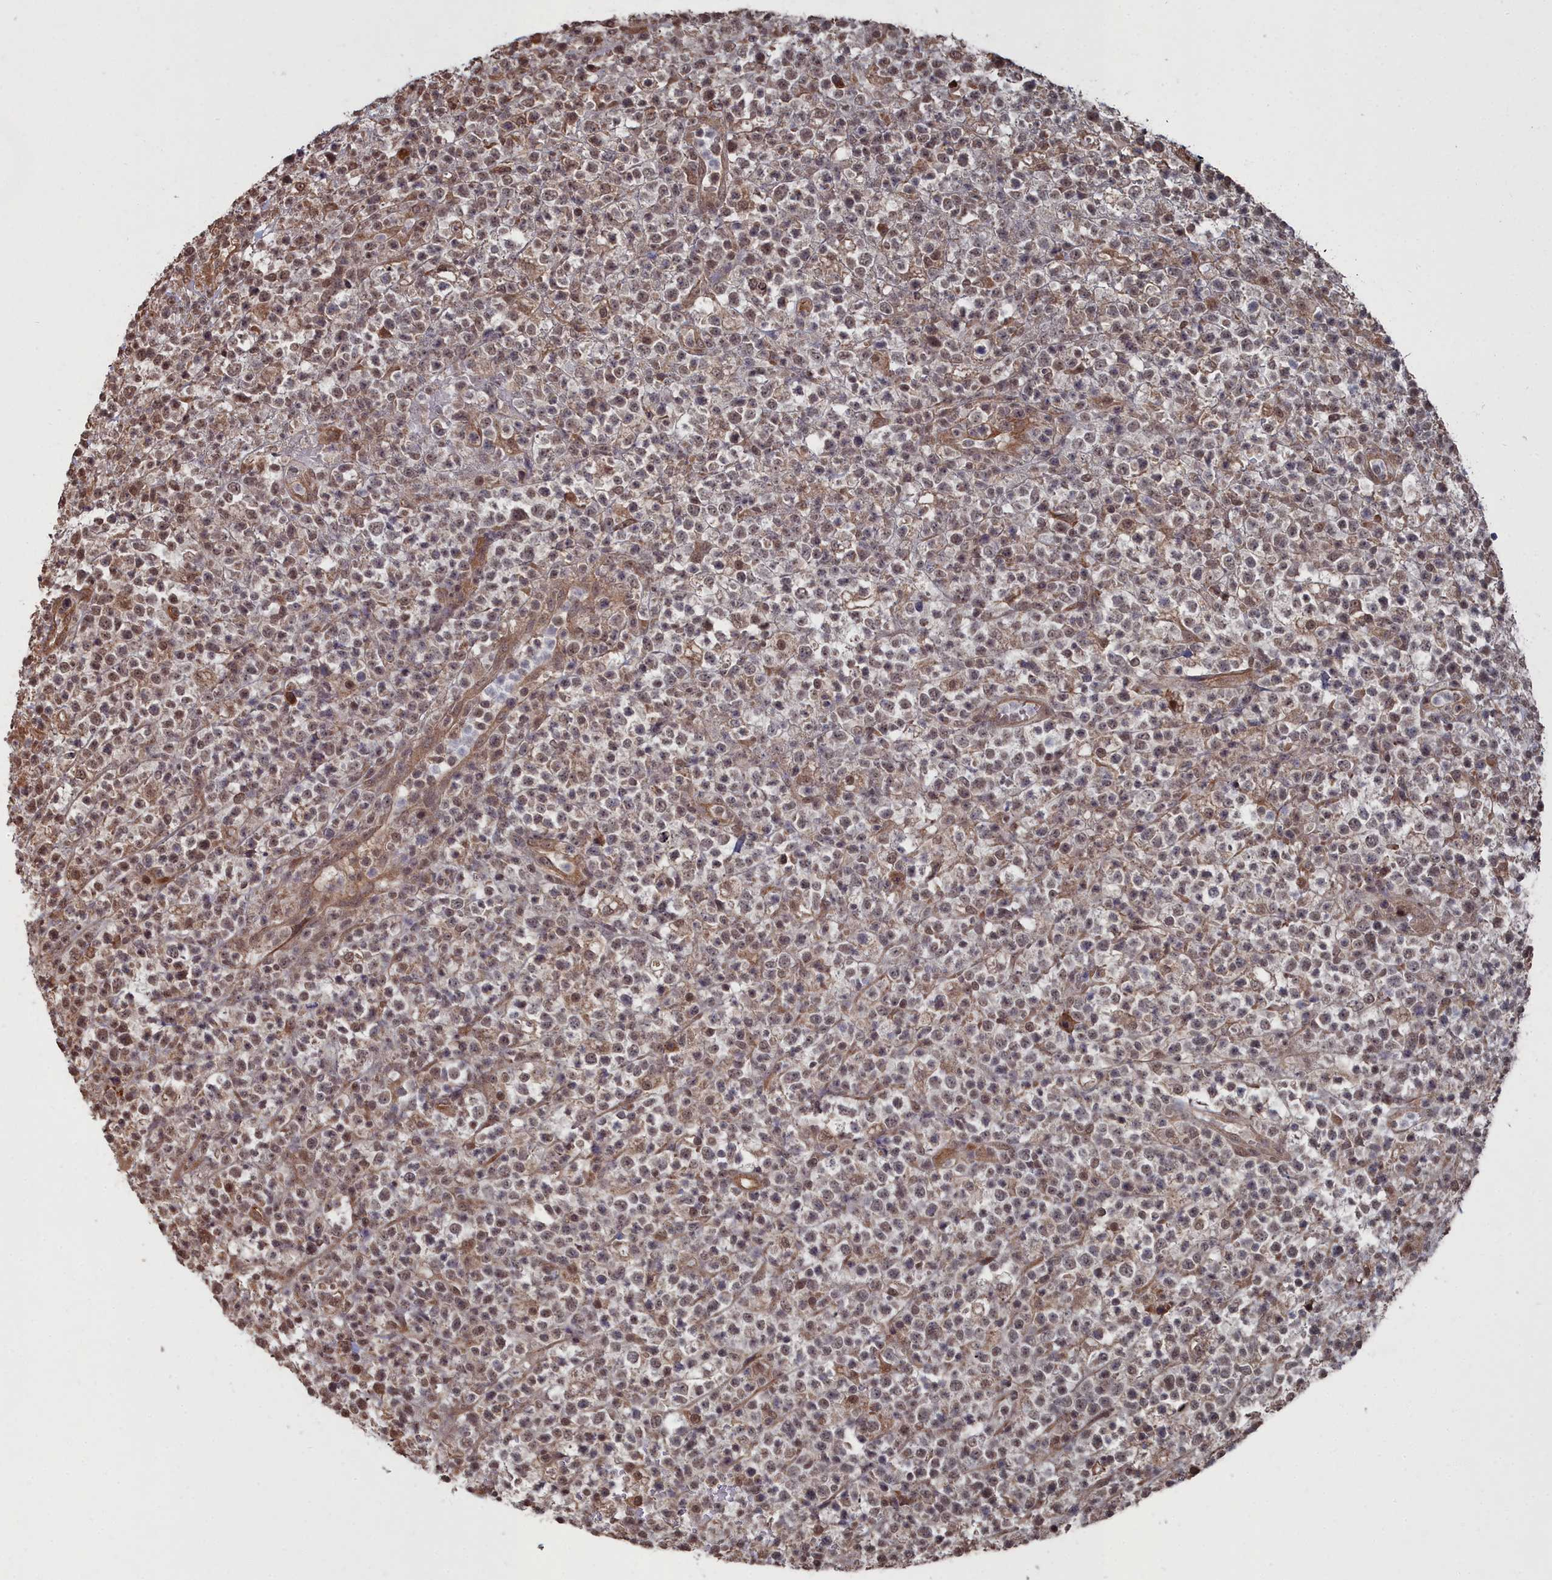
{"staining": {"intensity": "weak", "quantity": "25%-75%", "location": "nuclear"}, "tissue": "lymphoma", "cell_type": "Tumor cells", "image_type": "cancer", "snomed": [{"axis": "morphology", "description": "Malignant lymphoma, non-Hodgkin's type, High grade"}, {"axis": "topography", "description": "Colon"}], "caption": "High-magnification brightfield microscopy of lymphoma stained with DAB (3,3'-diaminobenzidine) (brown) and counterstained with hematoxylin (blue). tumor cells exhibit weak nuclear staining is seen in about25%-75% of cells. The staining was performed using DAB, with brown indicating positive protein expression. Nuclei are stained blue with hematoxylin.", "gene": "CCNP", "patient": {"sex": "female", "age": 53}}